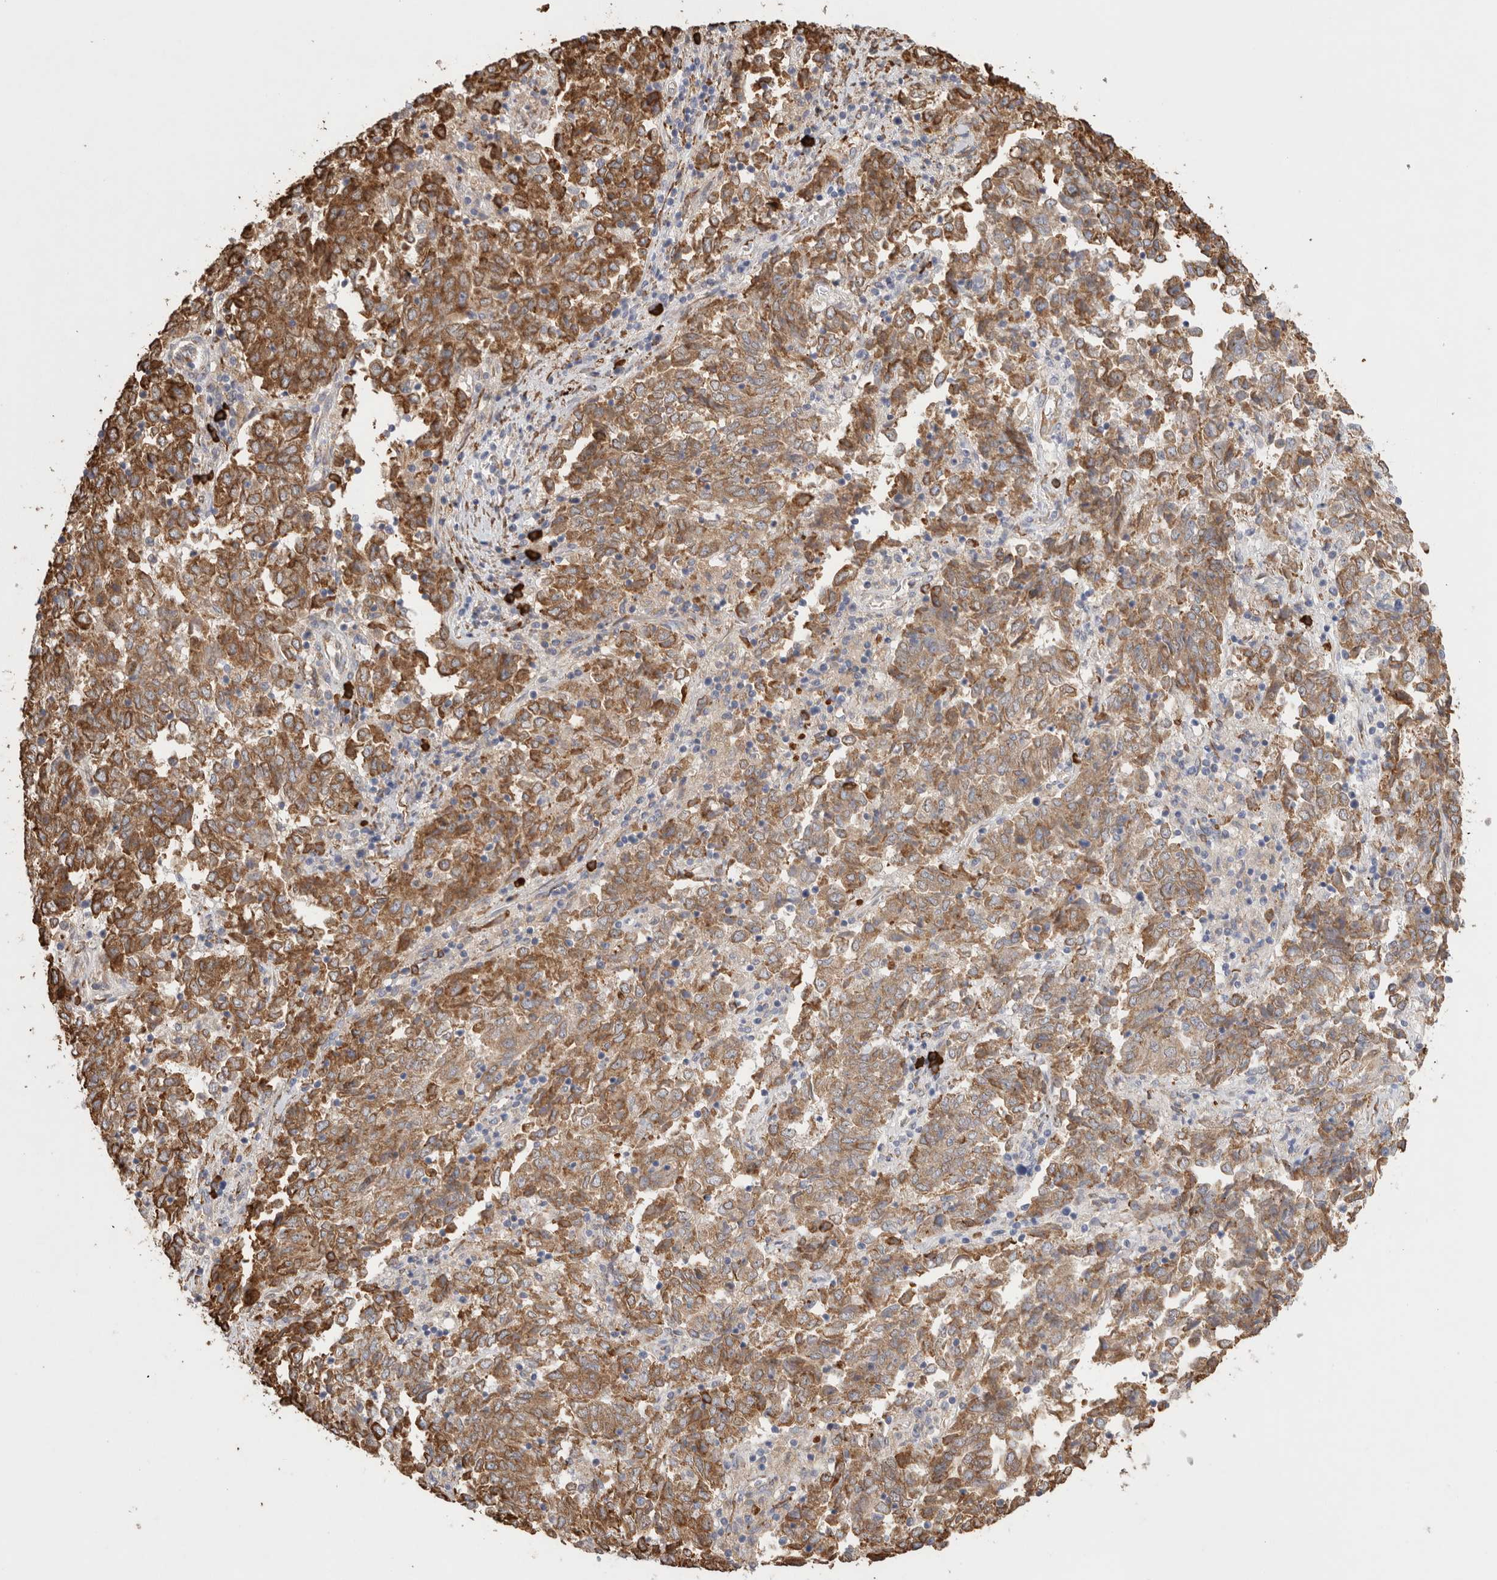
{"staining": {"intensity": "moderate", "quantity": ">75%", "location": "cytoplasmic/membranous"}, "tissue": "endometrial cancer", "cell_type": "Tumor cells", "image_type": "cancer", "snomed": [{"axis": "morphology", "description": "Adenocarcinoma, NOS"}, {"axis": "topography", "description": "Endometrium"}], "caption": "A micrograph showing moderate cytoplasmic/membranous positivity in about >75% of tumor cells in endometrial adenocarcinoma, as visualized by brown immunohistochemical staining.", "gene": "BLOC1S5", "patient": {"sex": "female", "age": 80}}